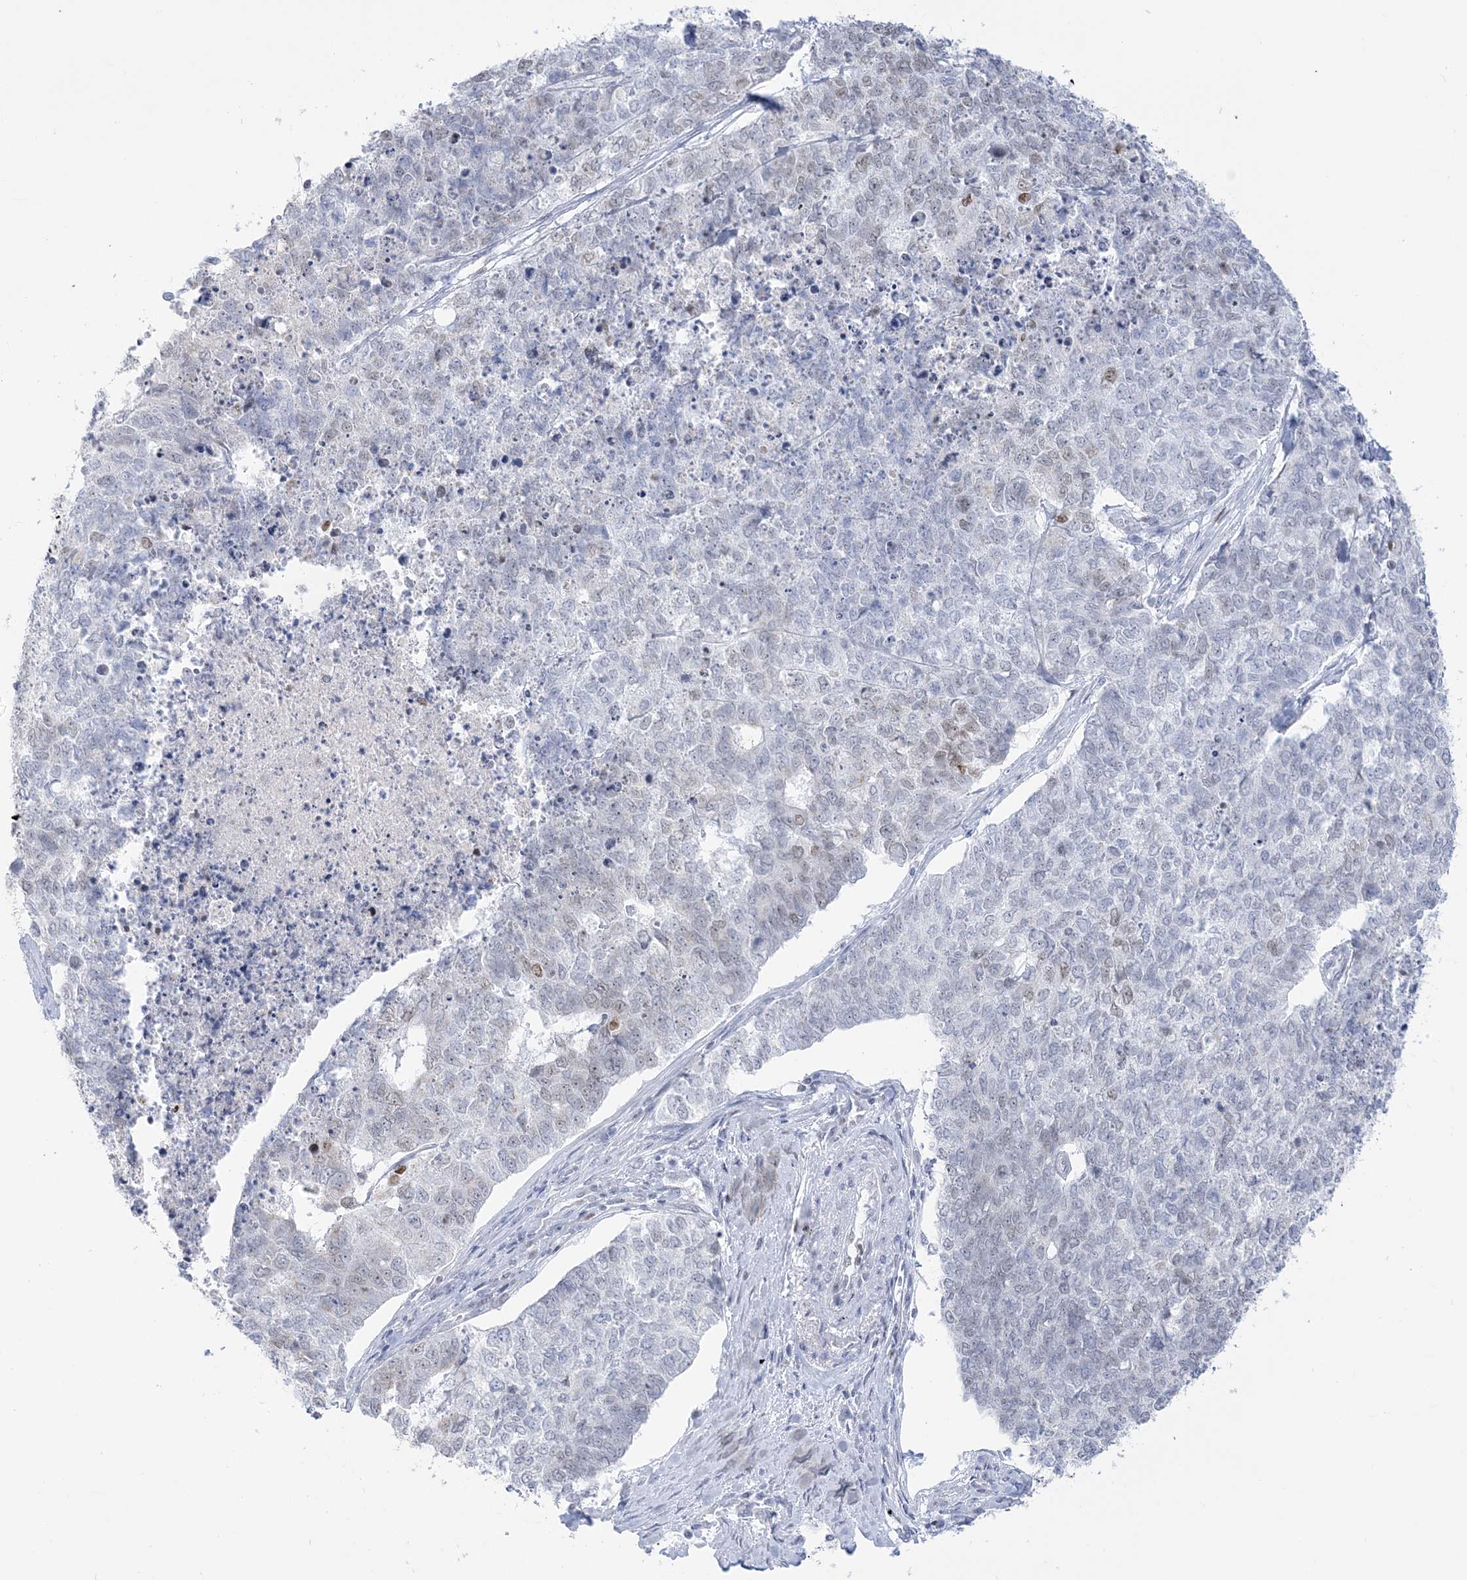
{"staining": {"intensity": "negative", "quantity": "none", "location": "none"}, "tissue": "cervical cancer", "cell_type": "Tumor cells", "image_type": "cancer", "snomed": [{"axis": "morphology", "description": "Squamous cell carcinoma, NOS"}, {"axis": "topography", "description": "Cervix"}], "caption": "Immunohistochemical staining of human cervical squamous cell carcinoma demonstrates no significant expression in tumor cells.", "gene": "DDX21", "patient": {"sex": "female", "age": 63}}